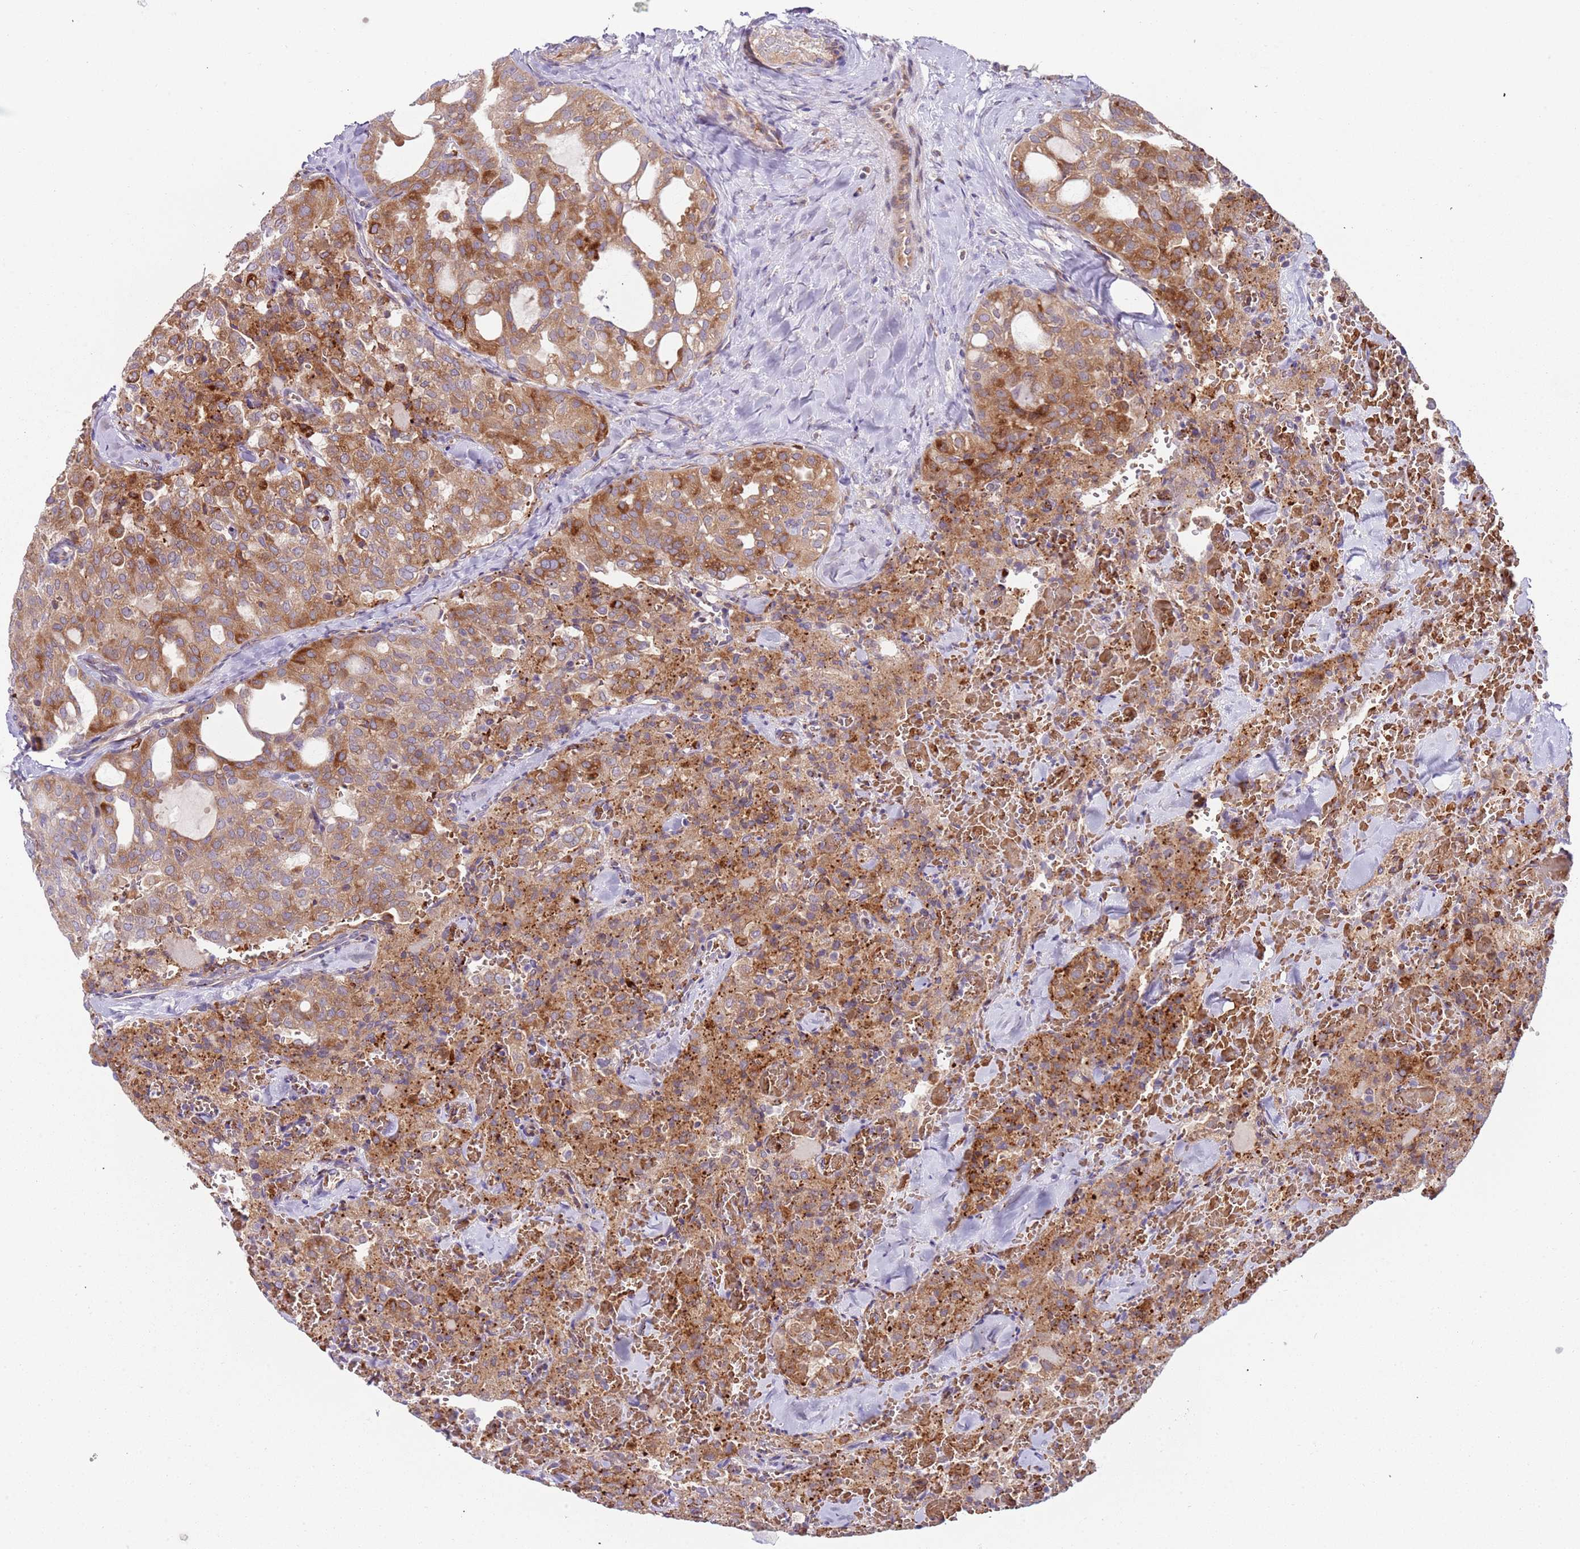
{"staining": {"intensity": "moderate", "quantity": ">75%", "location": "cytoplasmic/membranous"}, "tissue": "thyroid cancer", "cell_type": "Tumor cells", "image_type": "cancer", "snomed": [{"axis": "morphology", "description": "Follicular adenoma carcinoma, NOS"}, {"axis": "topography", "description": "Thyroid gland"}], "caption": "DAB immunohistochemical staining of human thyroid cancer (follicular adenoma carcinoma) reveals moderate cytoplasmic/membranous protein positivity in about >75% of tumor cells.", "gene": "VWCE", "patient": {"sex": "male", "age": 75}}